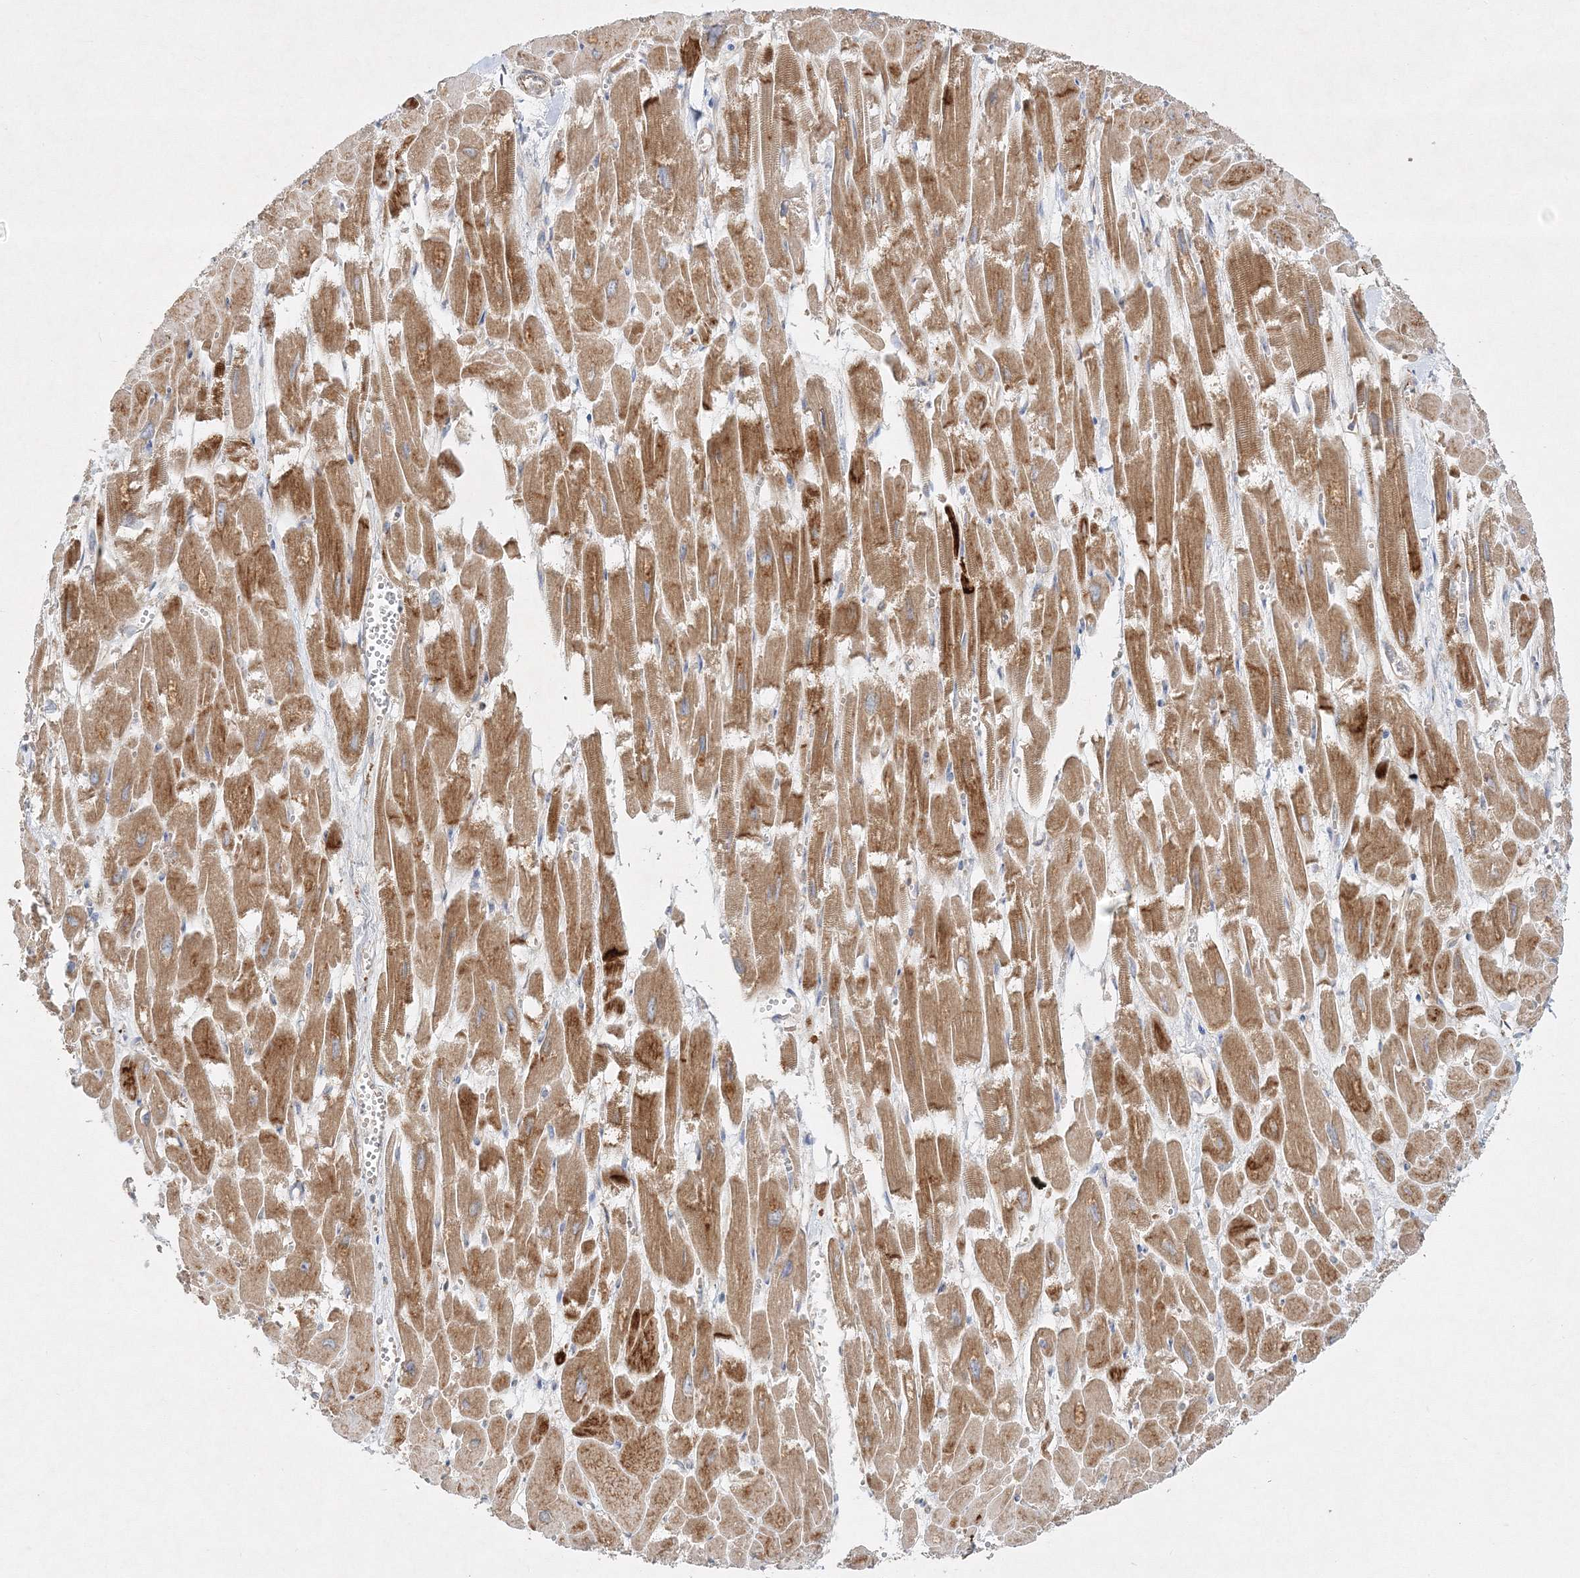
{"staining": {"intensity": "moderate", "quantity": ">75%", "location": "cytoplasmic/membranous"}, "tissue": "heart muscle", "cell_type": "Cardiomyocytes", "image_type": "normal", "snomed": [{"axis": "morphology", "description": "Normal tissue, NOS"}, {"axis": "topography", "description": "Heart"}], "caption": "Protein positivity by IHC exhibits moderate cytoplasmic/membranous expression in approximately >75% of cardiomyocytes in unremarkable heart muscle. The staining was performed using DAB (3,3'-diaminobenzidine) to visualize the protein expression in brown, while the nuclei were stained in blue with hematoxylin (Magnification: 20x).", "gene": "WDR37", "patient": {"sex": "male", "age": 54}}